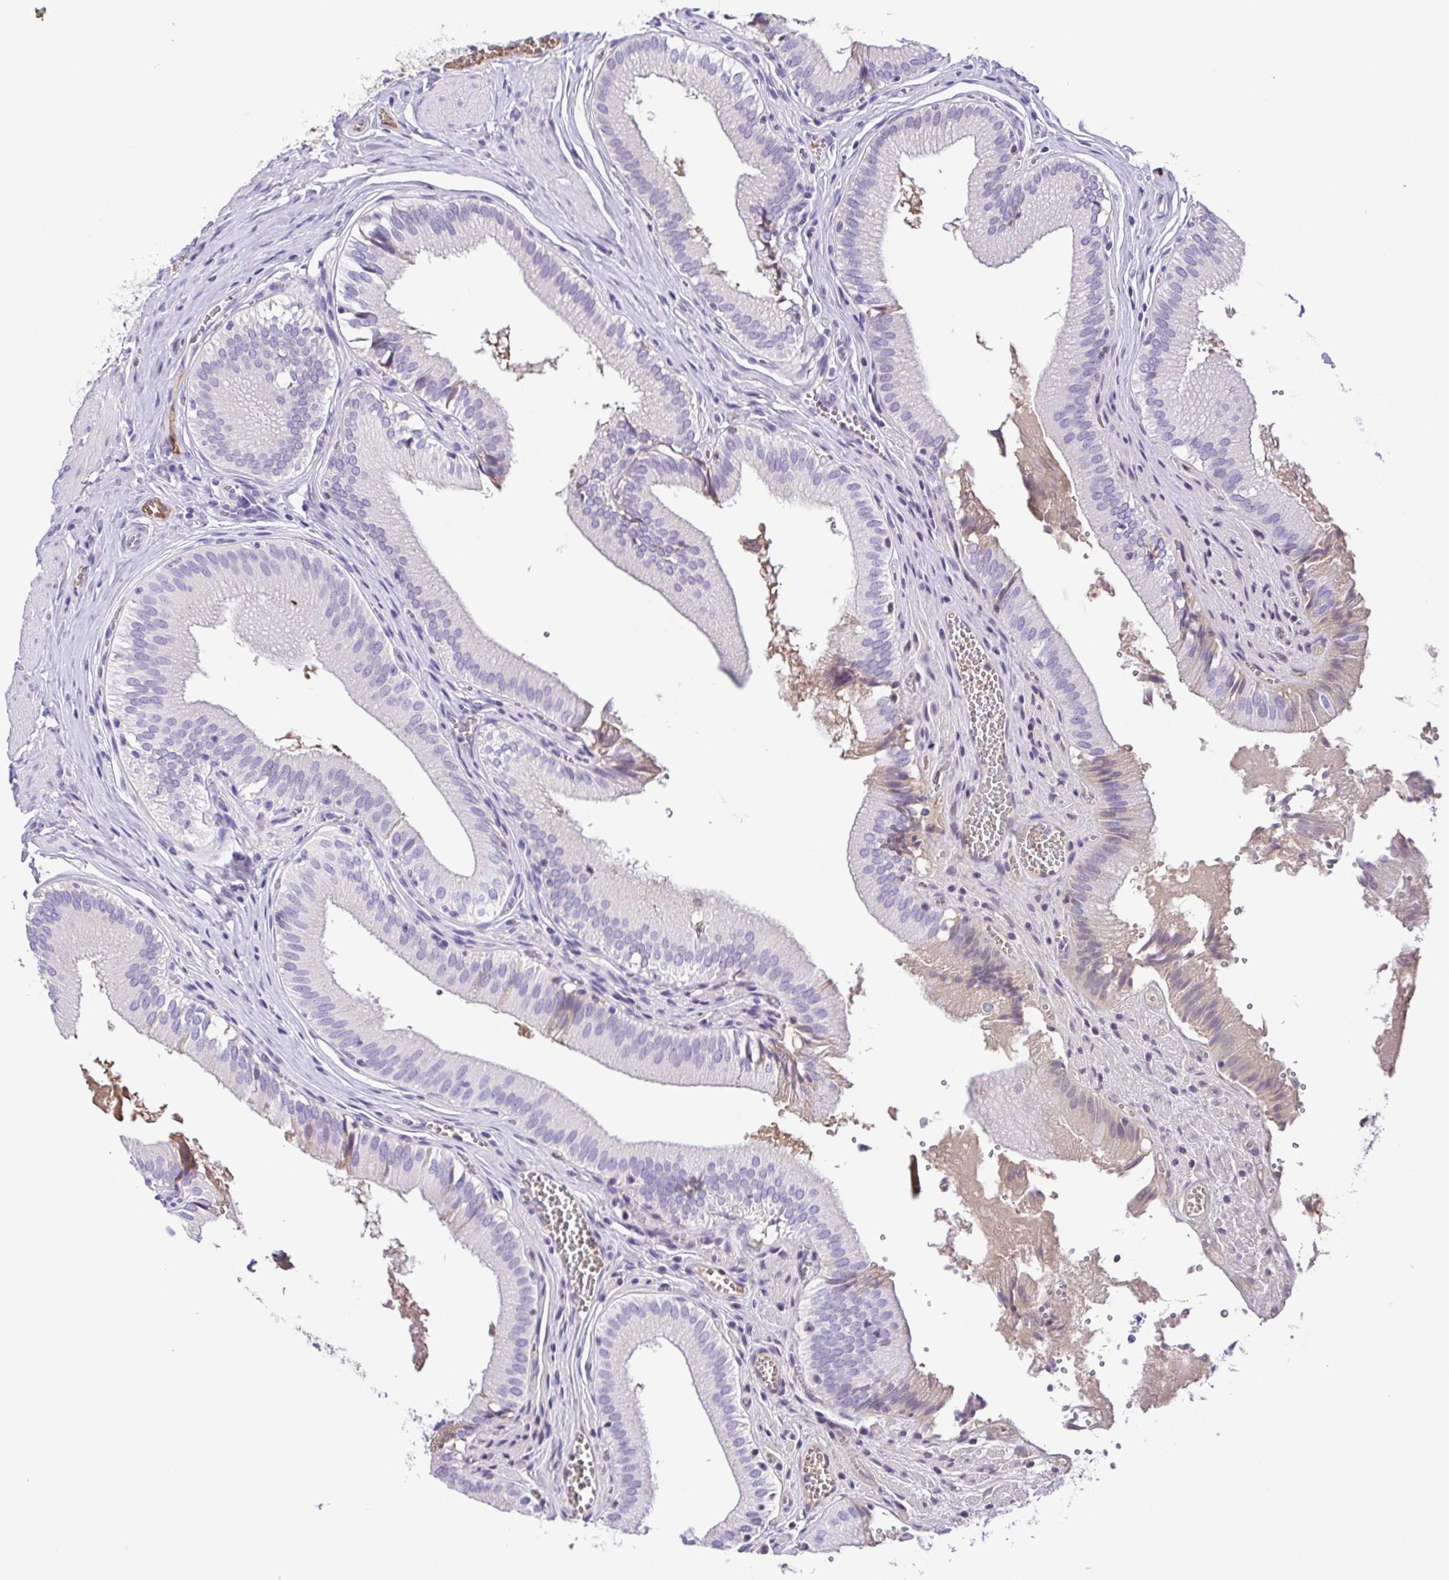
{"staining": {"intensity": "negative", "quantity": "none", "location": "none"}, "tissue": "gallbladder", "cell_type": "Glandular cells", "image_type": "normal", "snomed": [{"axis": "morphology", "description": "Normal tissue, NOS"}, {"axis": "topography", "description": "Gallbladder"}, {"axis": "topography", "description": "Peripheral nerve tissue"}], "caption": "The micrograph exhibits no staining of glandular cells in normal gallbladder. Brightfield microscopy of immunohistochemistry (IHC) stained with DAB (brown) and hematoxylin (blue), captured at high magnification.", "gene": "IGFL1", "patient": {"sex": "male", "age": 17}}